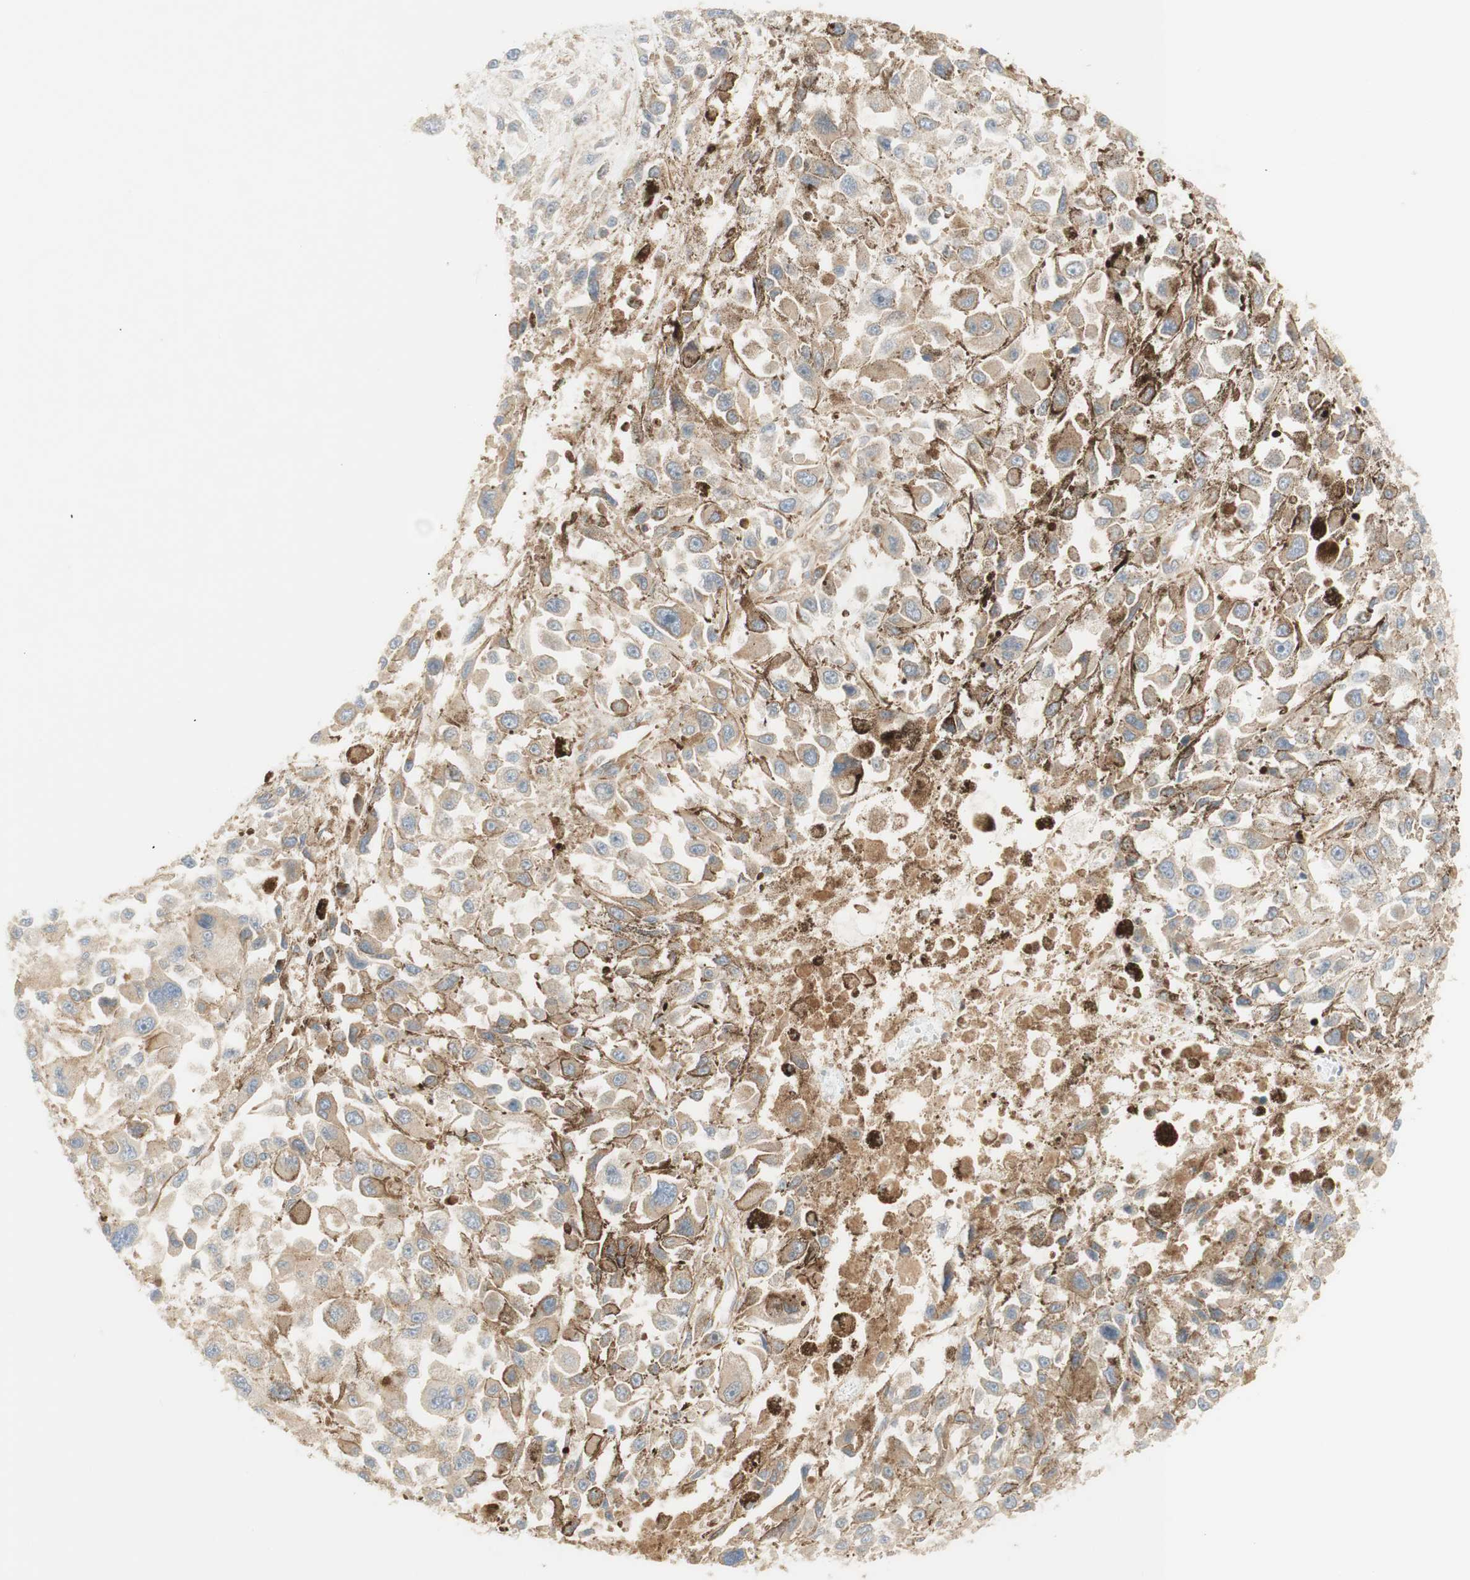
{"staining": {"intensity": "weak", "quantity": ">75%", "location": "cytoplasmic/membranous"}, "tissue": "melanoma", "cell_type": "Tumor cells", "image_type": "cancer", "snomed": [{"axis": "morphology", "description": "Malignant melanoma, Metastatic site"}, {"axis": "topography", "description": "Lymph node"}], "caption": "High-power microscopy captured an immunohistochemistry (IHC) histopathology image of malignant melanoma (metastatic site), revealing weak cytoplasmic/membranous staining in approximately >75% of tumor cells. Using DAB (brown) and hematoxylin (blue) stains, captured at high magnification using brightfield microscopy.", "gene": "IKBKG", "patient": {"sex": "male", "age": 59}}